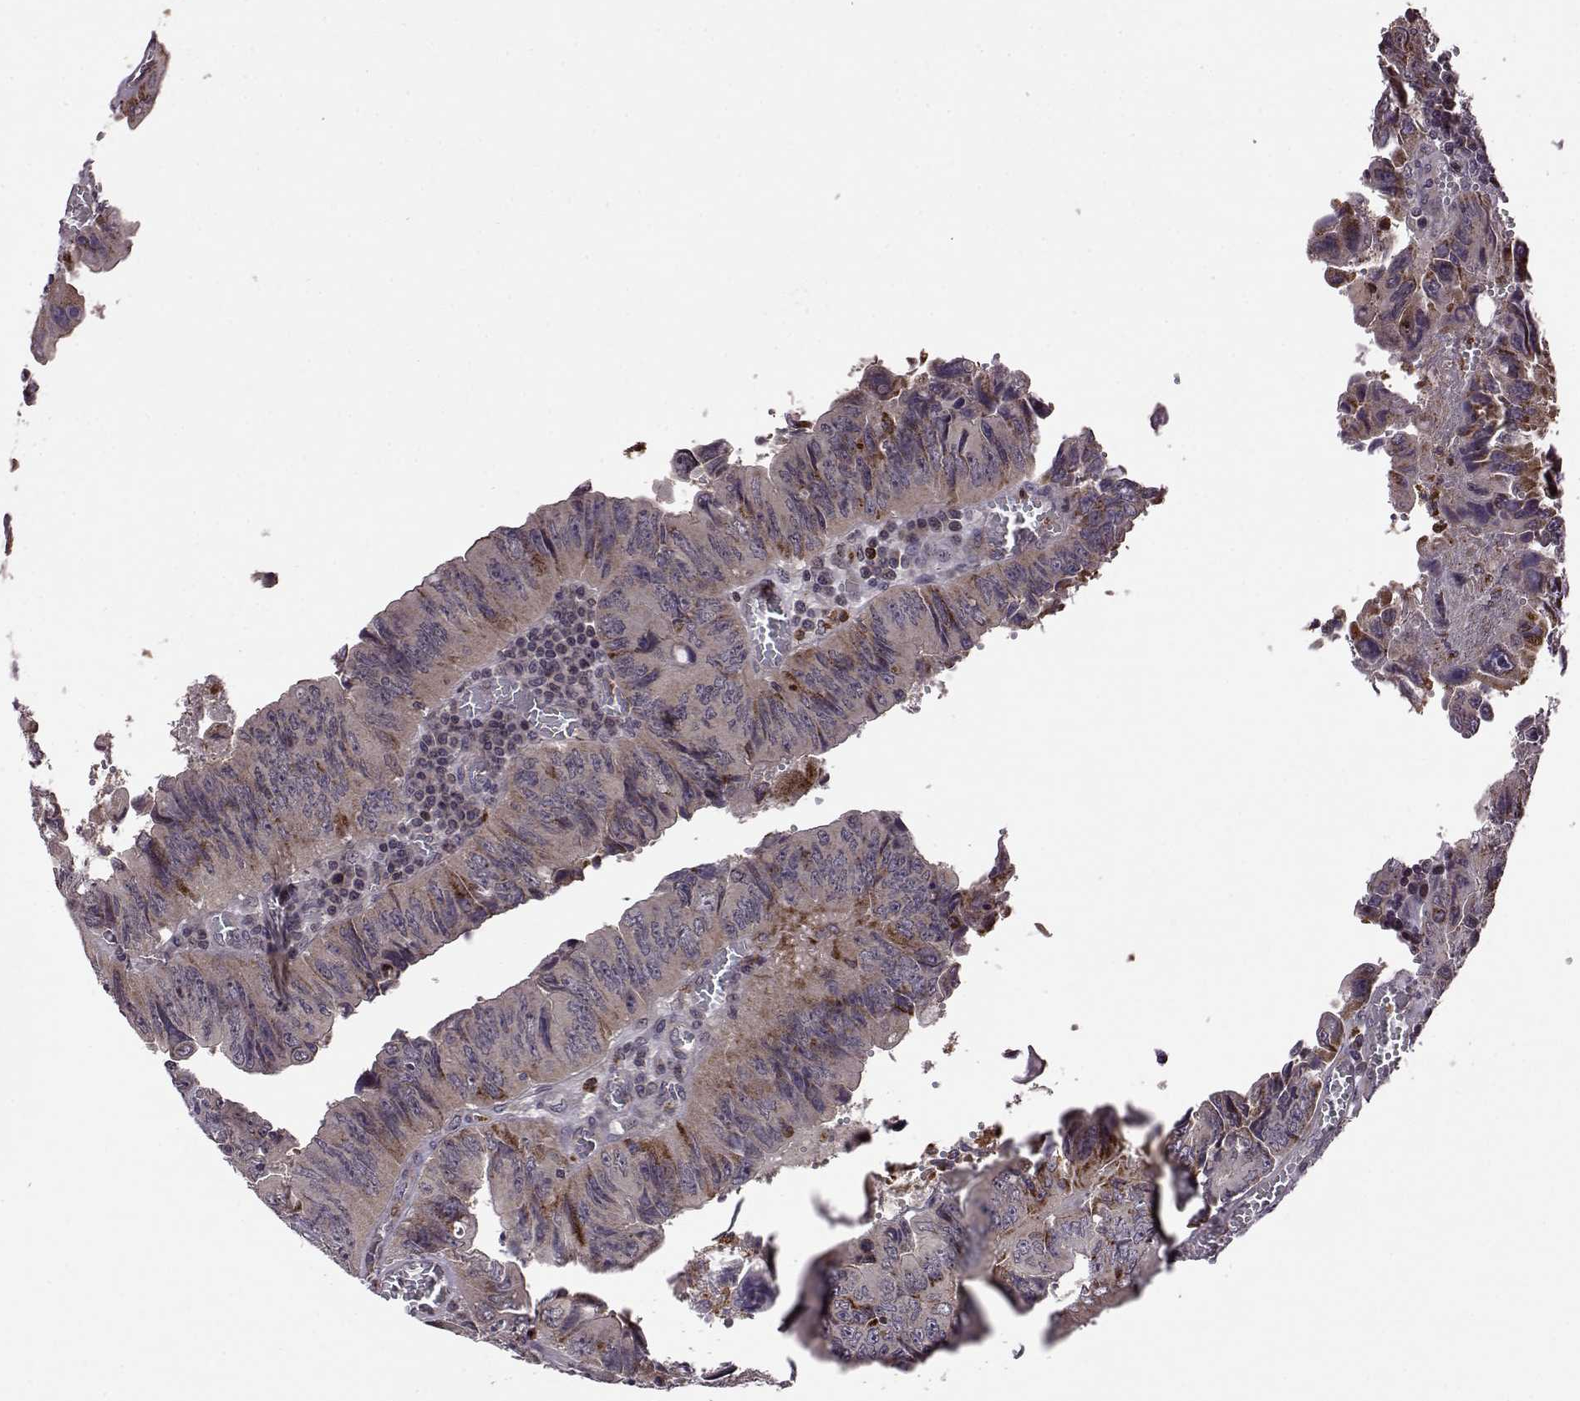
{"staining": {"intensity": "weak", "quantity": "25%-75%", "location": "cytoplasmic/membranous"}, "tissue": "colorectal cancer", "cell_type": "Tumor cells", "image_type": "cancer", "snomed": [{"axis": "morphology", "description": "Adenocarcinoma, NOS"}, {"axis": "topography", "description": "Colon"}], "caption": "There is low levels of weak cytoplasmic/membranous expression in tumor cells of colorectal cancer, as demonstrated by immunohistochemical staining (brown color).", "gene": "TRMU", "patient": {"sex": "female", "age": 84}}